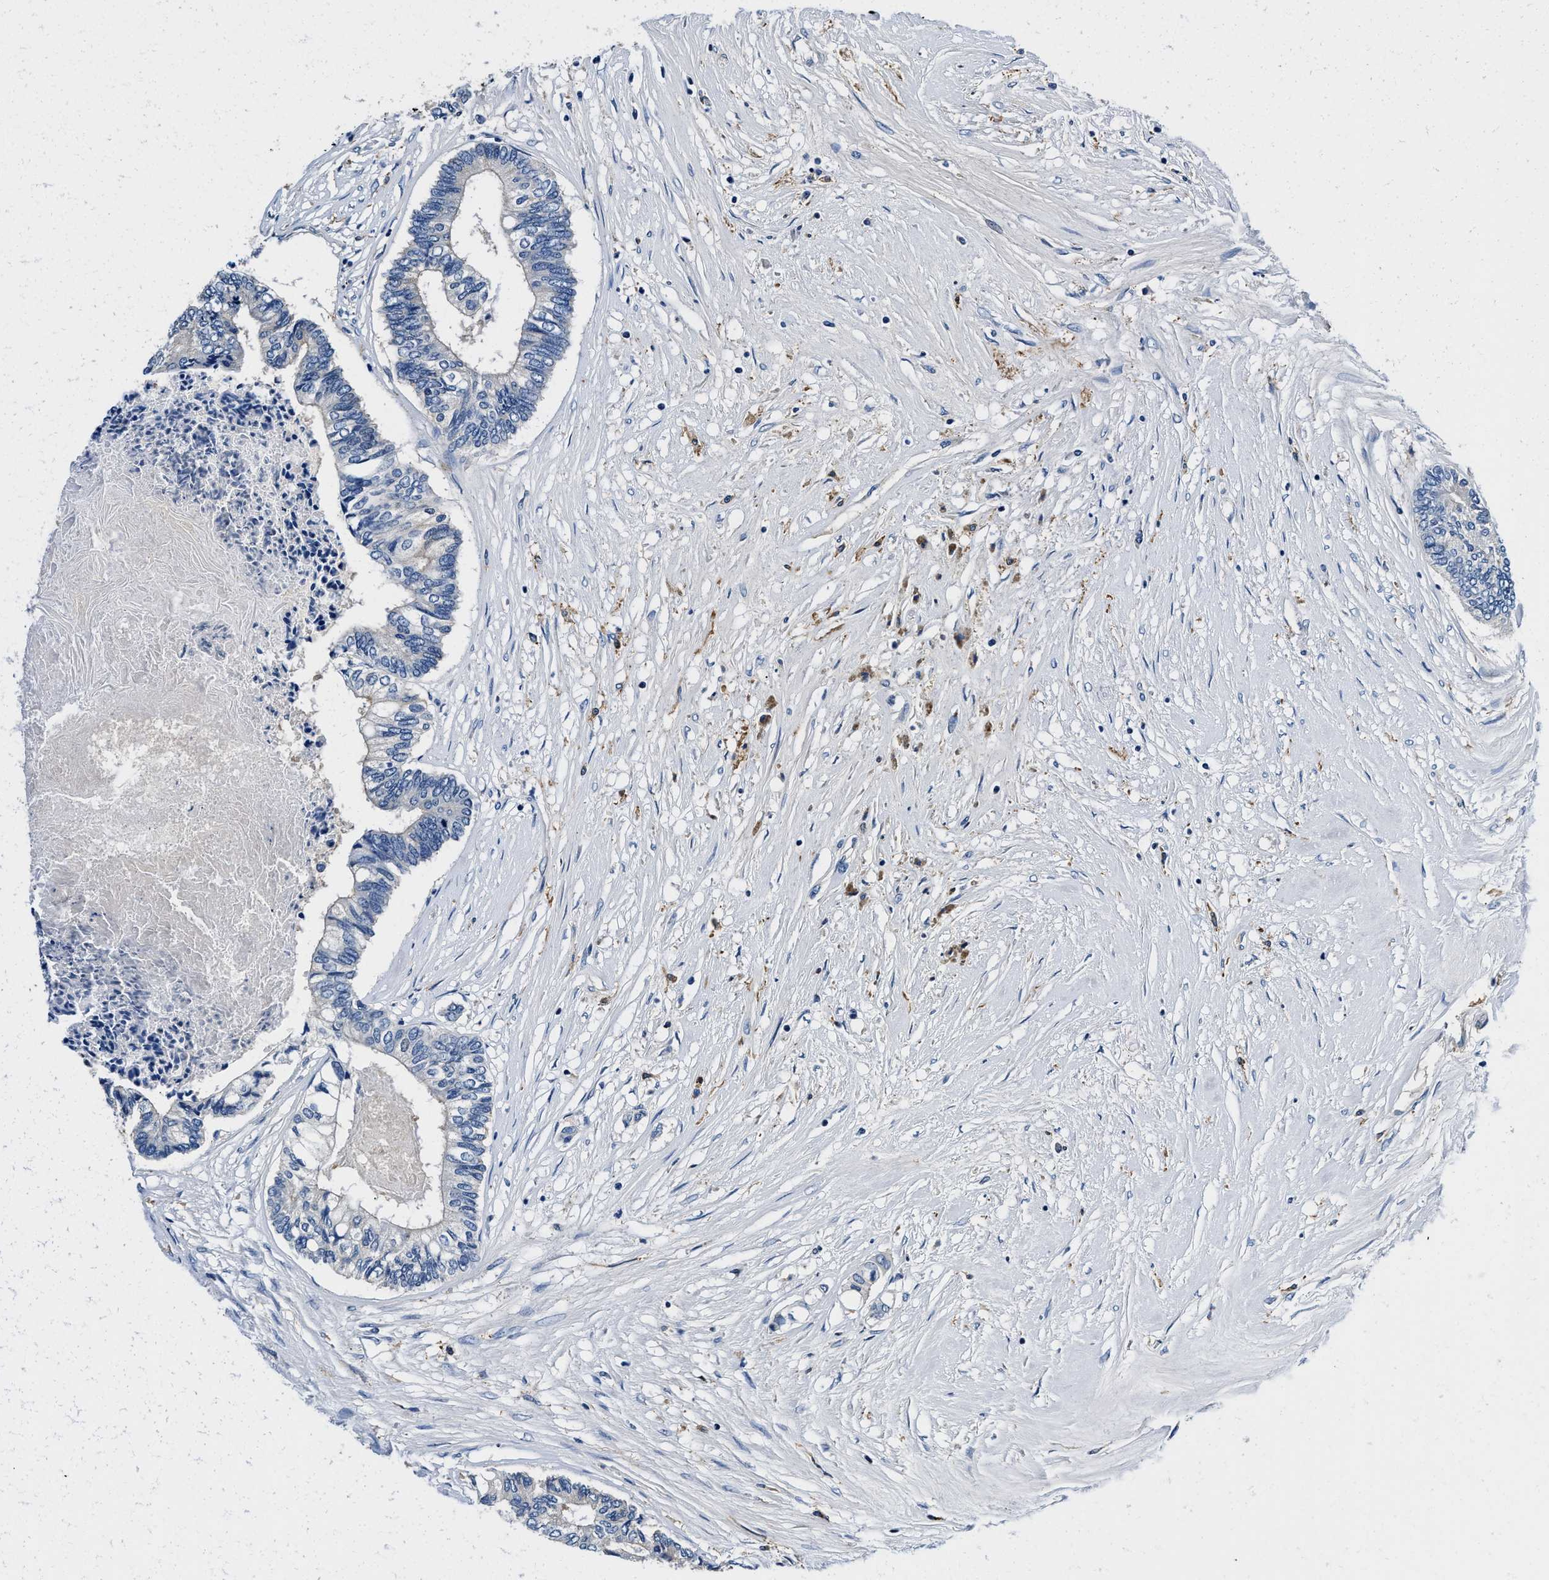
{"staining": {"intensity": "negative", "quantity": "none", "location": "none"}, "tissue": "colorectal cancer", "cell_type": "Tumor cells", "image_type": "cancer", "snomed": [{"axis": "morphology", "description": "Adenocarcinoma, NOS"}, {"axis": "topography", "description": "Rectum"}], "caption": "Tumor cells show no significant protein expression in colorectal cancer (adenocarcinoma).", "gene": "ZFAND3", "patient": {"sex": "male", "age": 63}}